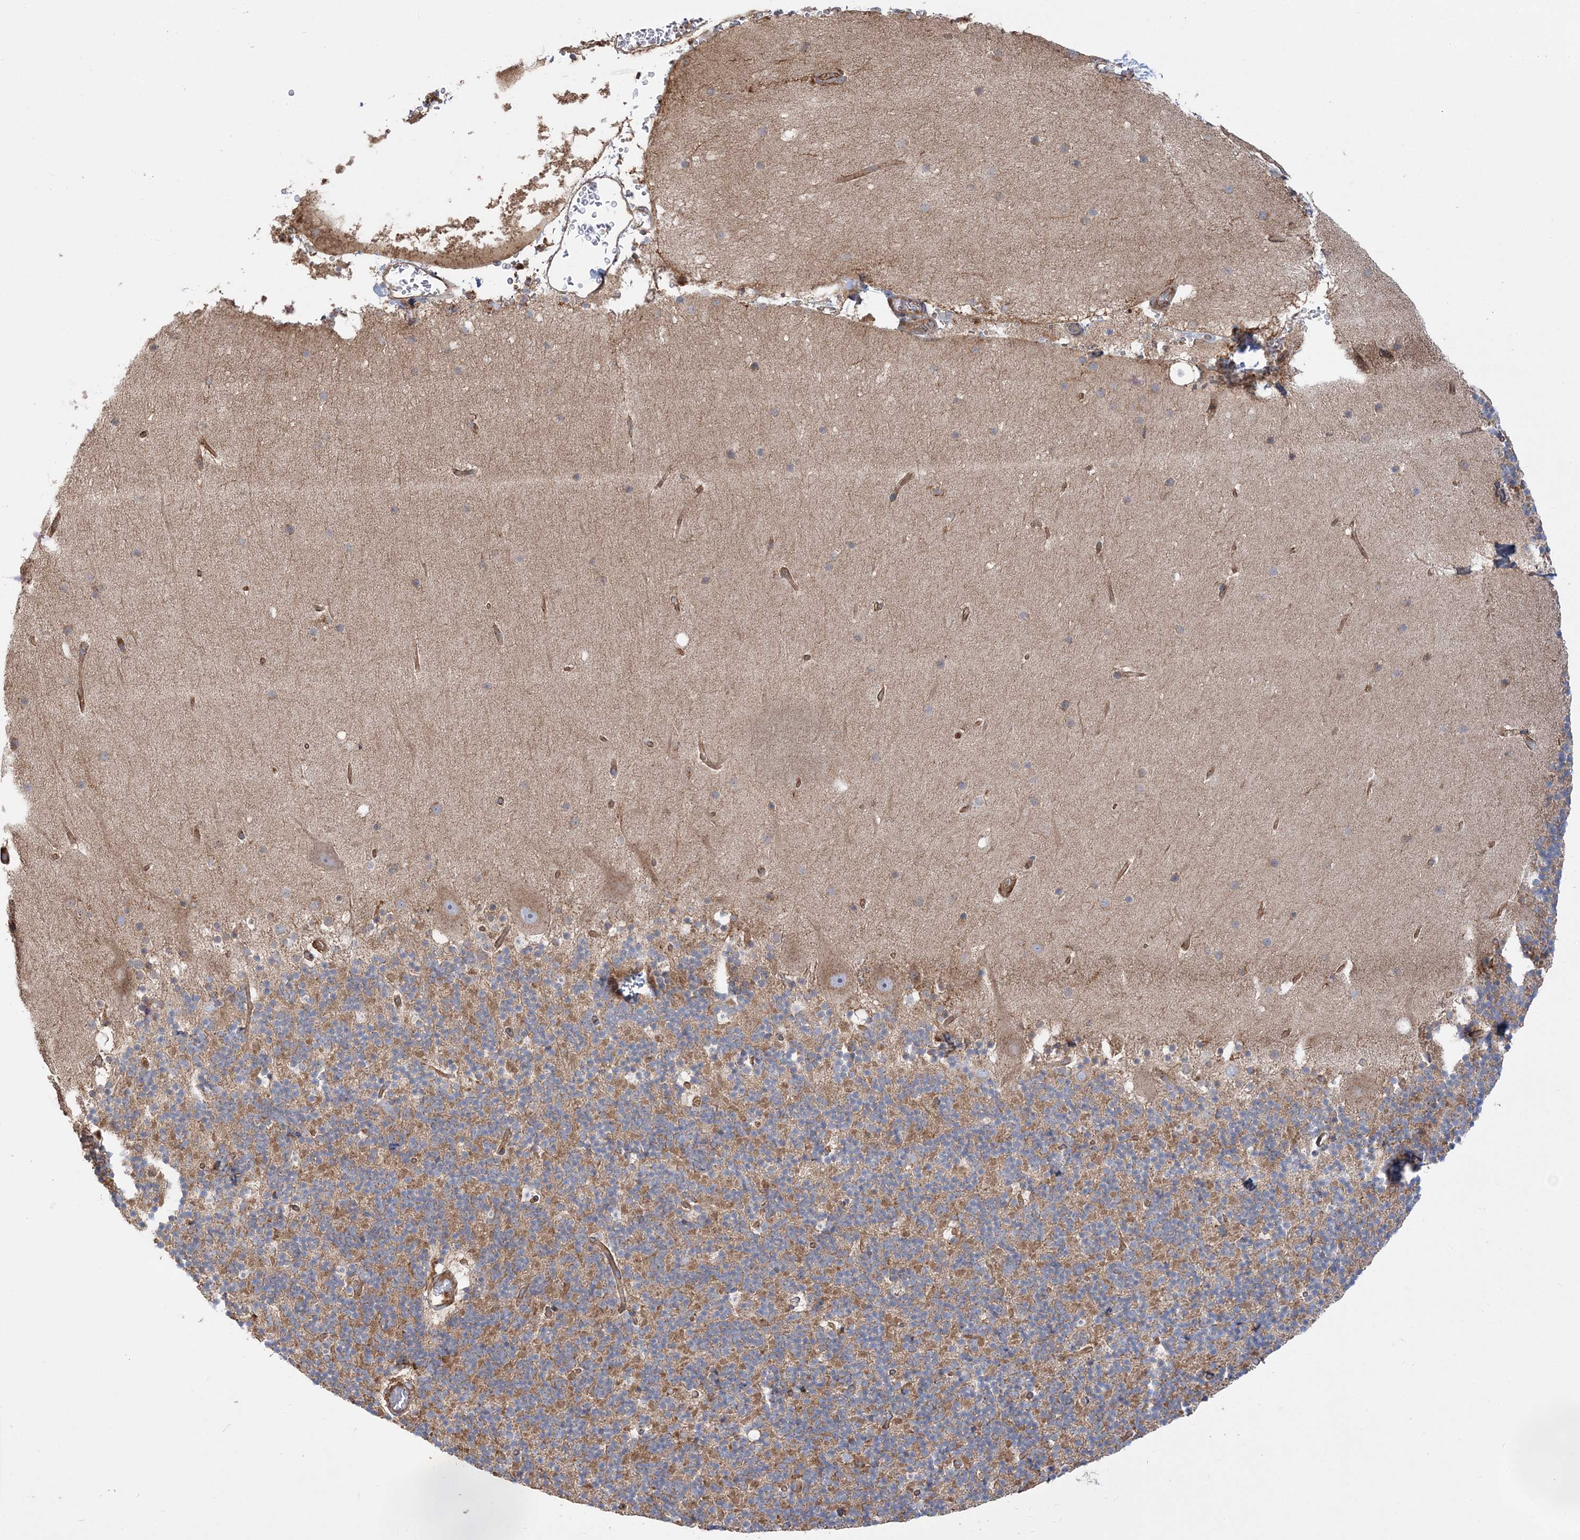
{"staining": {"intensity": "moderate", "quantity": "25%-75%", "location": "cytoplasmic/membranous"}, "tissue": "cerebellum", "cell_type": "Cells in granular layer", "image_type": "normal", "snomed": [{"axis": "morphology", "description": "Normal tissue, NOS"}, {"axis": "topography", "description": "Cerebellum"}], "caption": "The histopathology image displays a brown stain indicating the presence of a protein in the cytoplasmic/membranous of cells in granular layer in cerebellum.", "gene": "TBC1D5", "patient": {"sex": "male", "age": 57}}